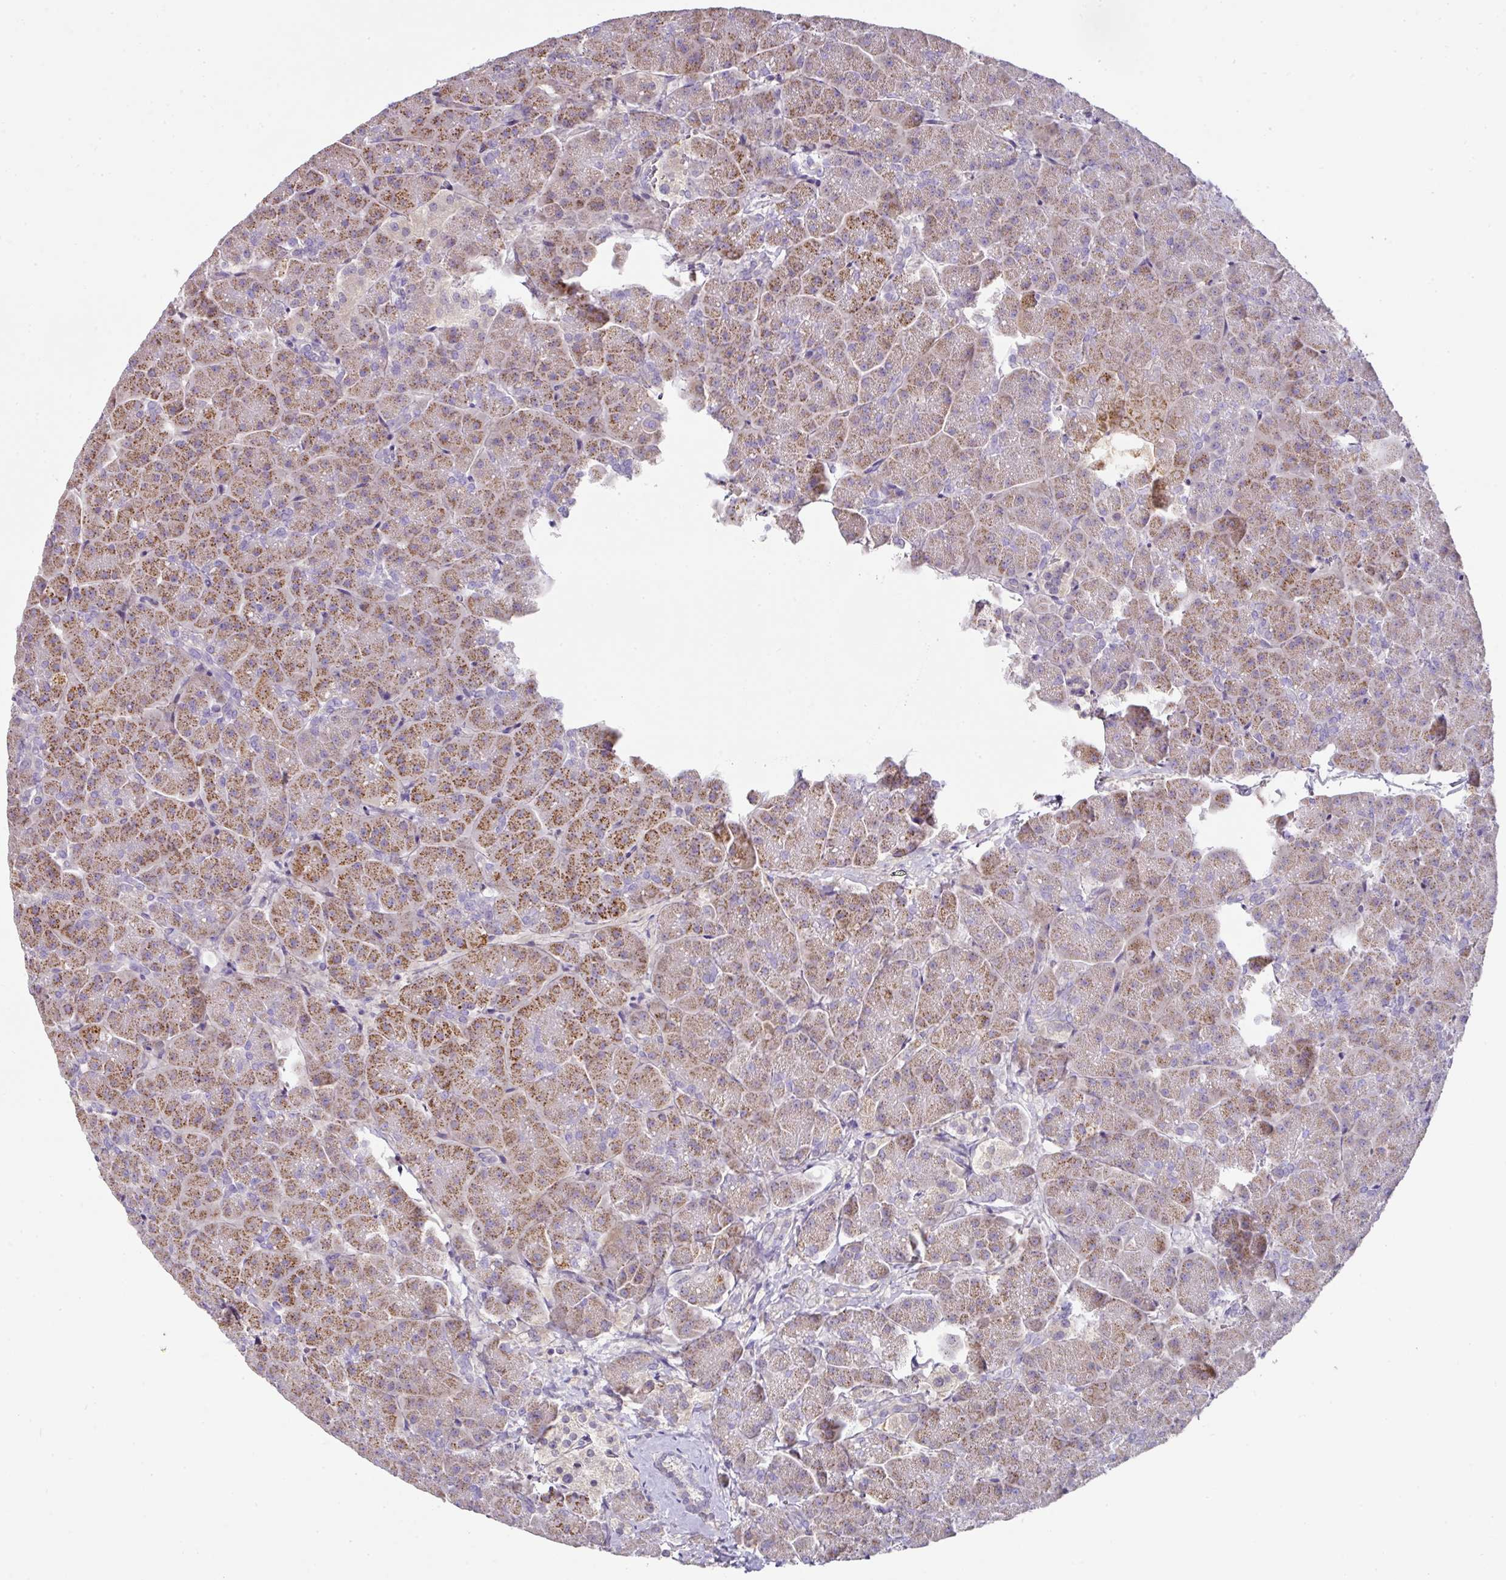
{"staining": {"intensity": "moderate", "quantity": "25%-75%", "location": "cytoplasmic/membranous"}, "tissue": "pancreas", "cell_type": "Exocrine glandular cells", "image_type": "normal", "snomed": [{"axis": "morphology", "description": "Normal tissue, NOS"}, {"axis": "topography", "description": "Pancreas"}, {"axis": "topography", "description": "Peripheral nerve tissue"}], "caption": "Exocrine glandular cells show moderate cytoplasmic/membranous positivity in about 25%-75% of cells in unremarkable pancreas.", "gene": "CCZ1B", "patient": {"sex": "male", "age": 54}}